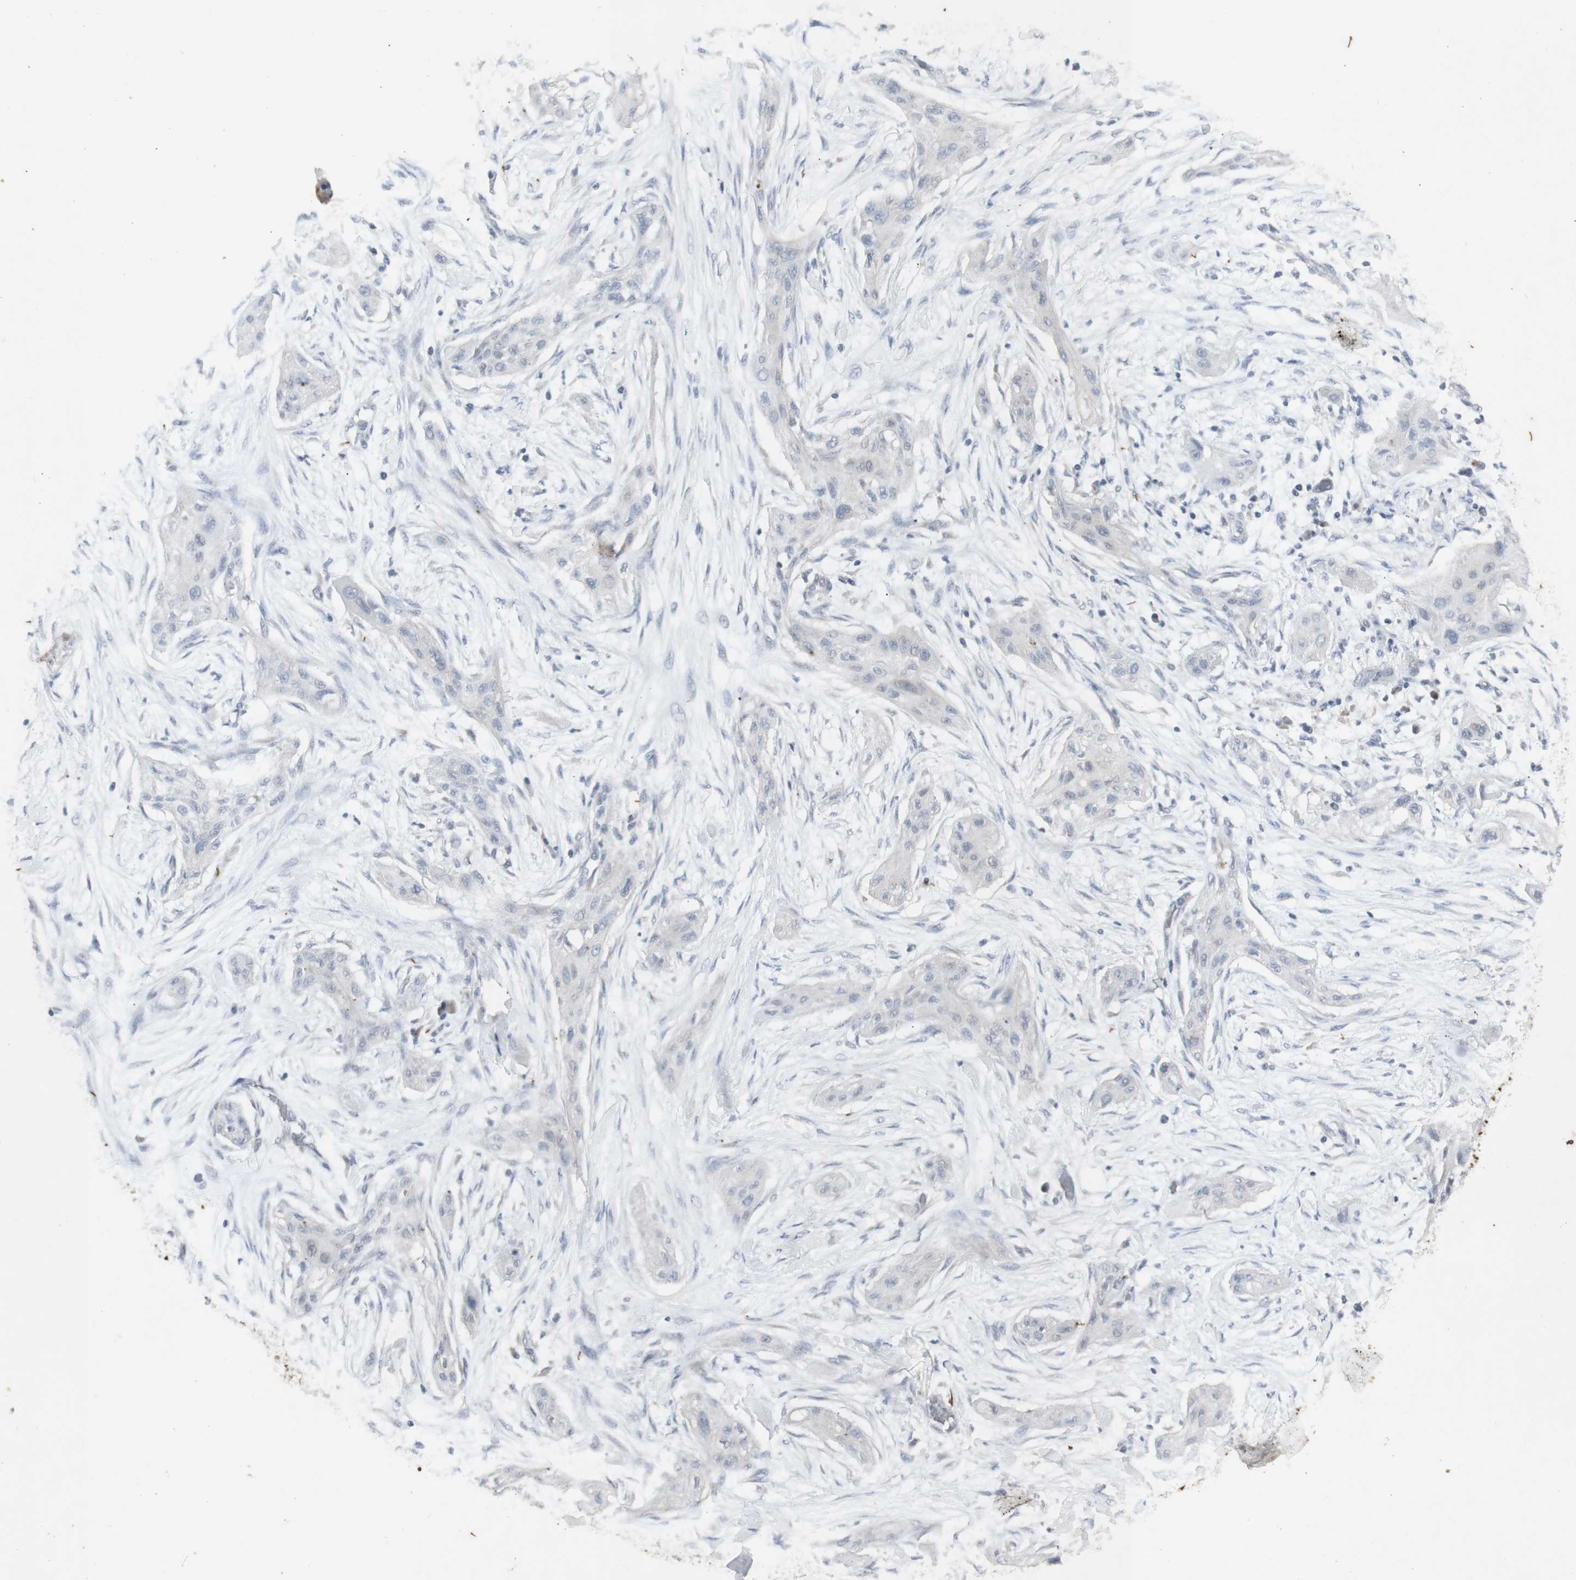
{"staining": {"intensity": "negative", "quantity": "none", "location": "none"}, "tissue": "lung cancer", "cell_type": "Tumor cells", "image_type": "cancer", "snomed": [{"axis": "morphology", "description": "Squamous cell carcinoma, NOS"}, {"axis": "topography", "description": "Lung"}], "caption": "High power microscopy photomicrograph of an immunohistochemistry (IHC) micrograph of lung cancer (squamous cell carcinoma), revealing no significant positivity in tumor cells. The staining is performed using DAB brown chromogen with nuclei counter-stained in using hematoxylin.", "gene": "INS", "patient": {"sex": "female", "age": 47}}